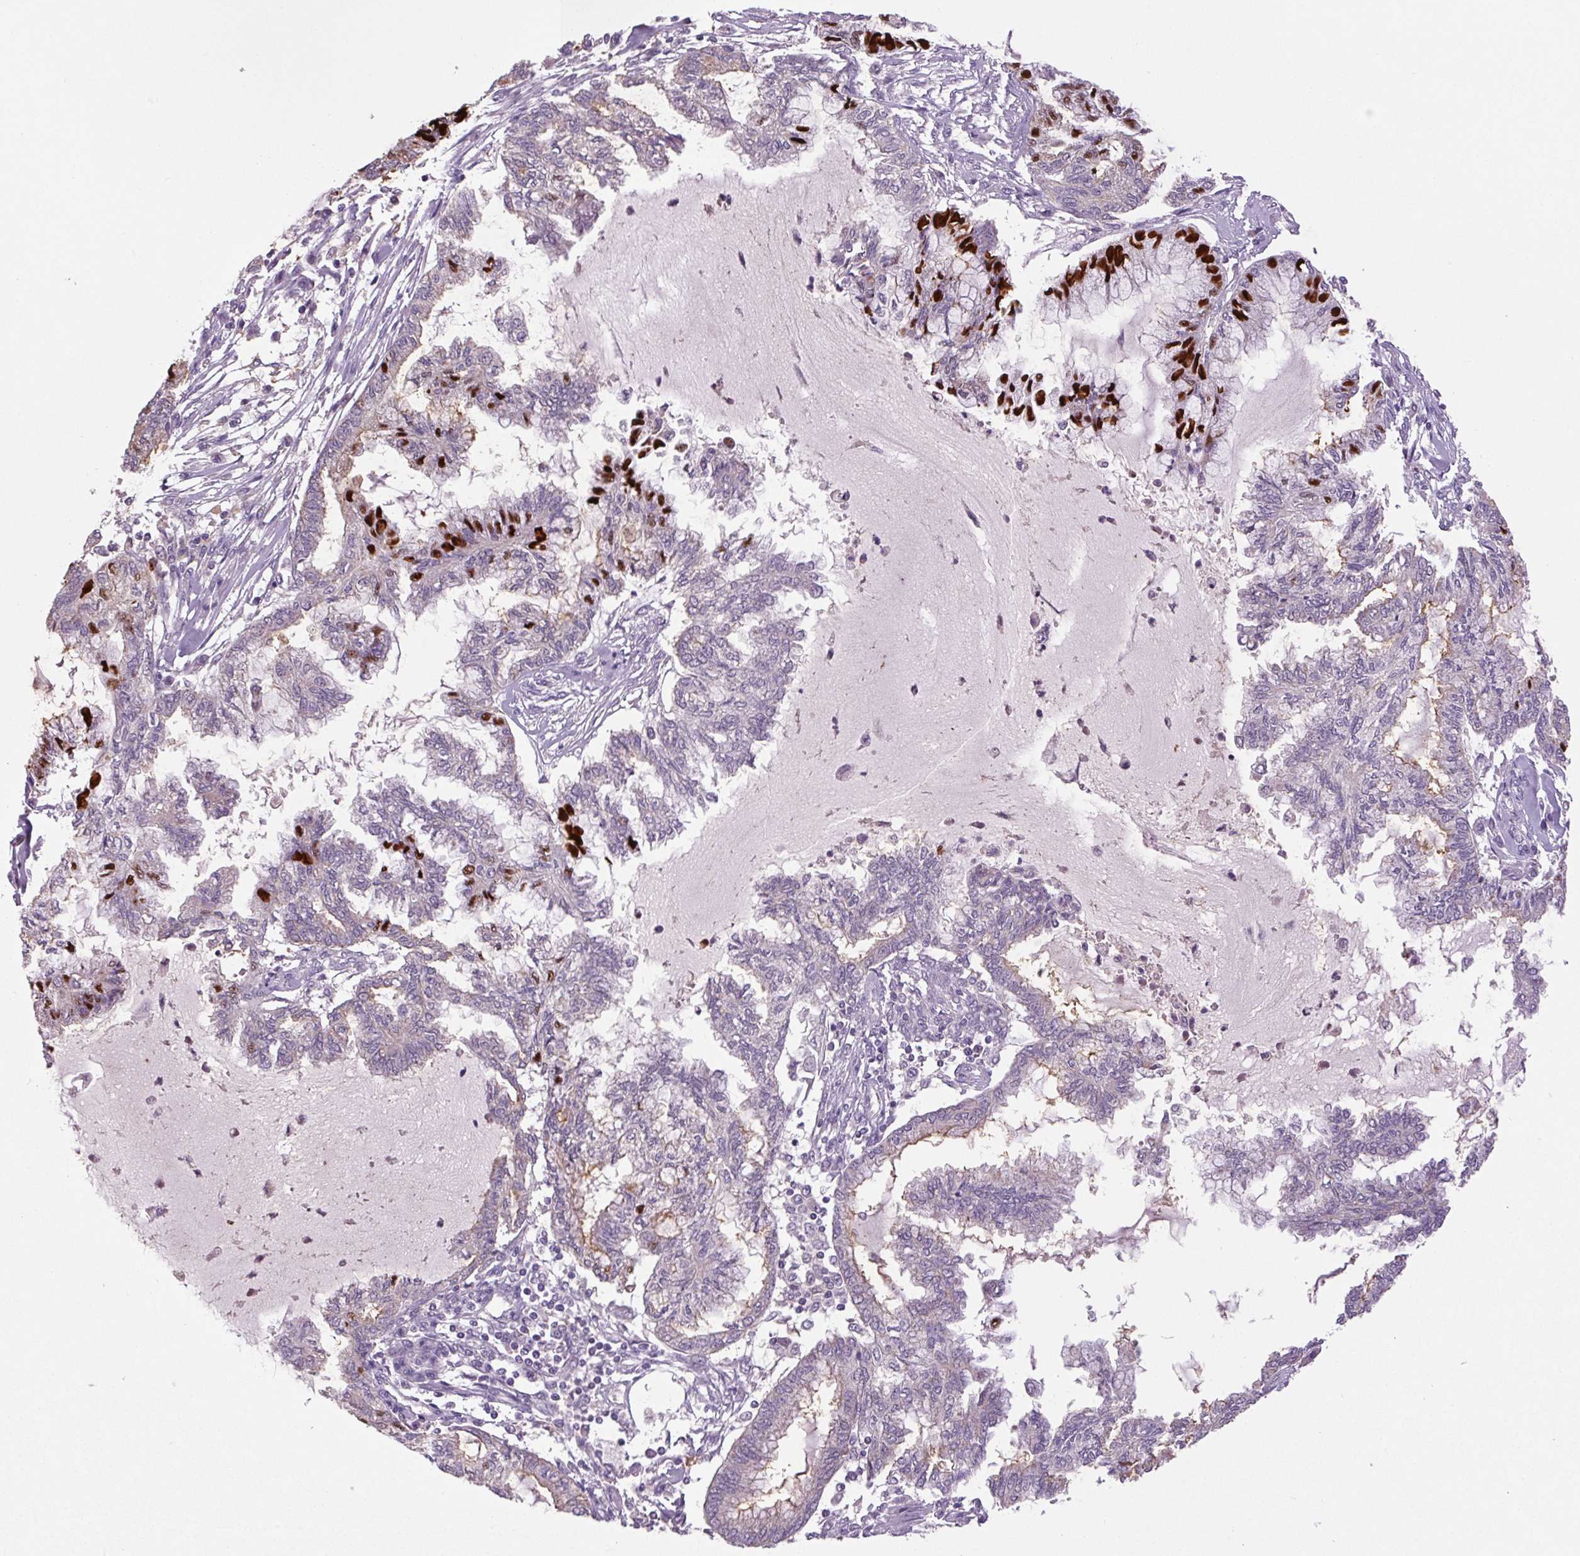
{"staining": {"intensity": "strong", "quantity": "25%-75%", "location": "nuclear"}, "tissue": "endometrial cancer", "cell_type": "Tumor cells", "image_type": "cancer", "snomed": [{"axis": "morphology", "description": "Adenocarcinoma, NOS"}, {"axis": "topography", "description": "Endometrium"}], "caption": "Endometrial cancer tissue reveals strong nuclear staining in approximately 25%-75% of tumor cells, visualized by immunohistochemistry.", "gene": "SGF29", "patient": {"sex": "female", "age": 86}}